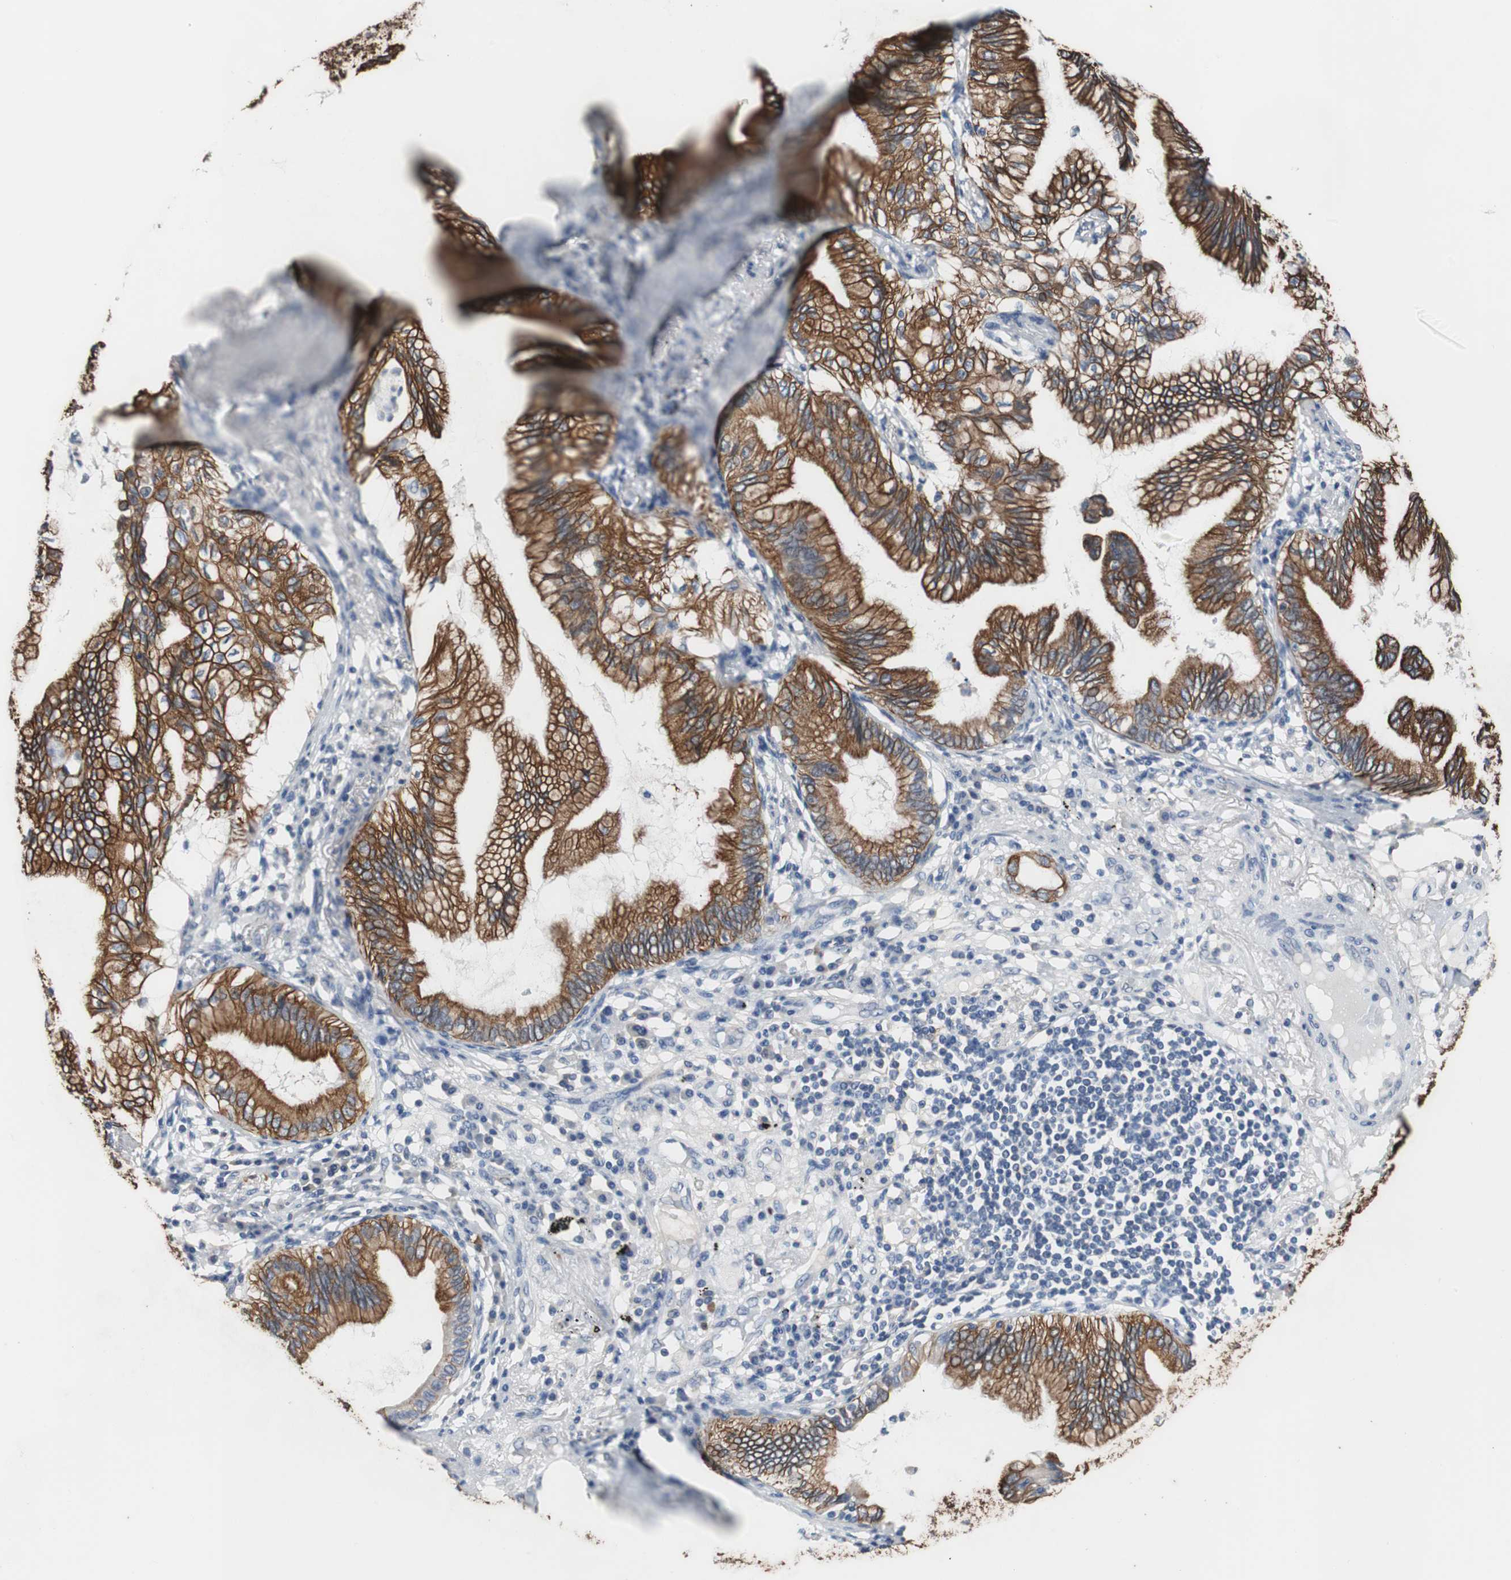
{"staining": {"intensity": "strong", "quantity": ">75%", "location": "cytoplasmic/membranous"}, "tissue": "lung cancer", "cell_type": "Tumor cells", "image_type": "cancer", "snomed": [{"axis": "morphology", "description": "Adenocarcinoma, NOS"}, {"axis": "topography", "description": "Lung"}], "caption": "Human lung cancer (adenocarcinoma) stained with a protein marker demonstrates strong staining in tumor cells.", "gene": "USP10", "patient": {"sex": "female", "age": 70}}